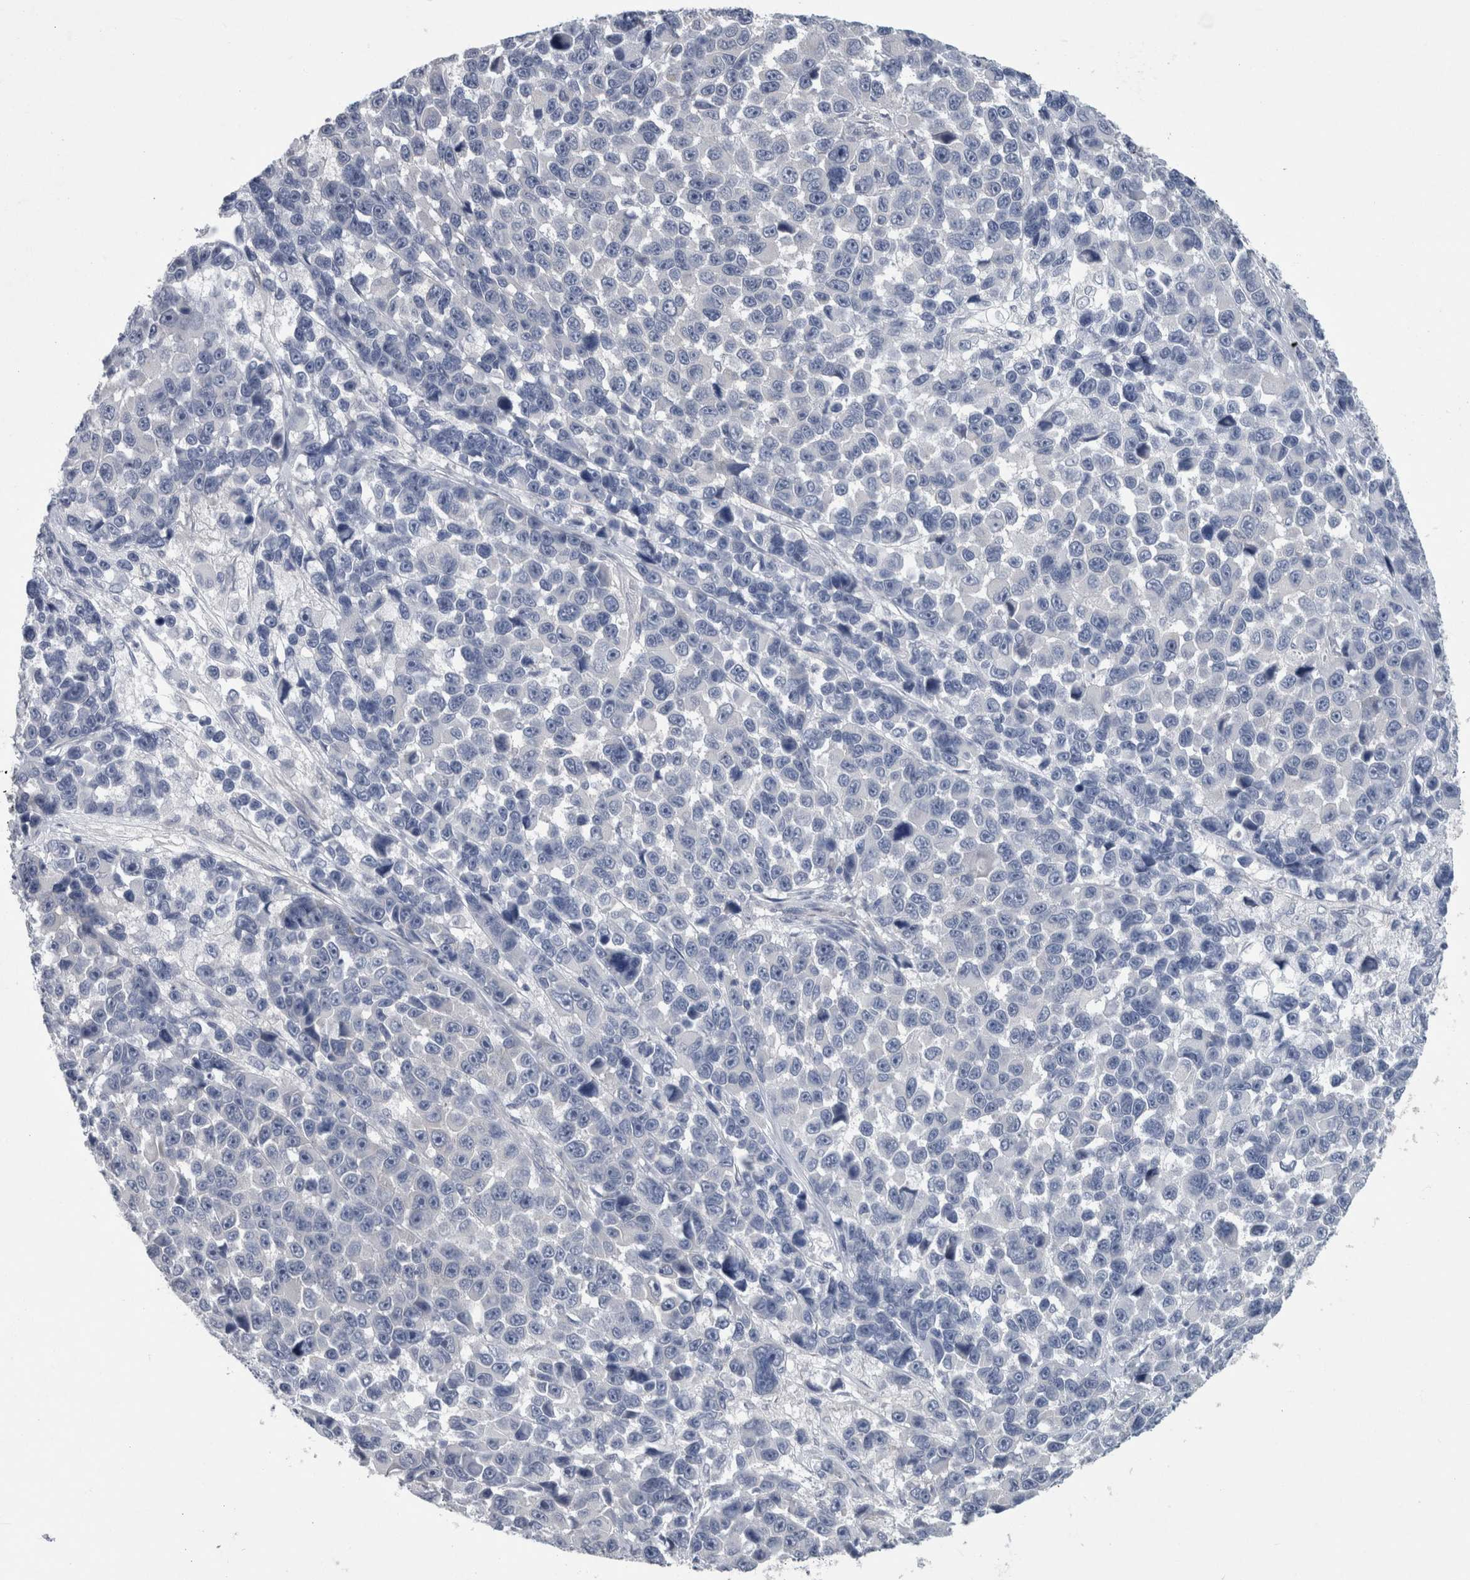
{"staining": {"intensity": "negative", "quantity": "none", "location": "none"}, "tissue": "melanoma", "cell_type": "Tumor cells", "image_type": "cancer", "snomed": [{"axis": "morphology", "description": "Malignant melanoma, NOS"}, {"axis": "topography", "description": "Skin"}], "caption": "A high-resolution micrograph shows immunohistochemistry (IHC) staining of malignant melanoma, which demonstrates no significant positivity in tumor cells.", "gene": "FAM83H", "patient": {"sex": "male", "age": 53}}